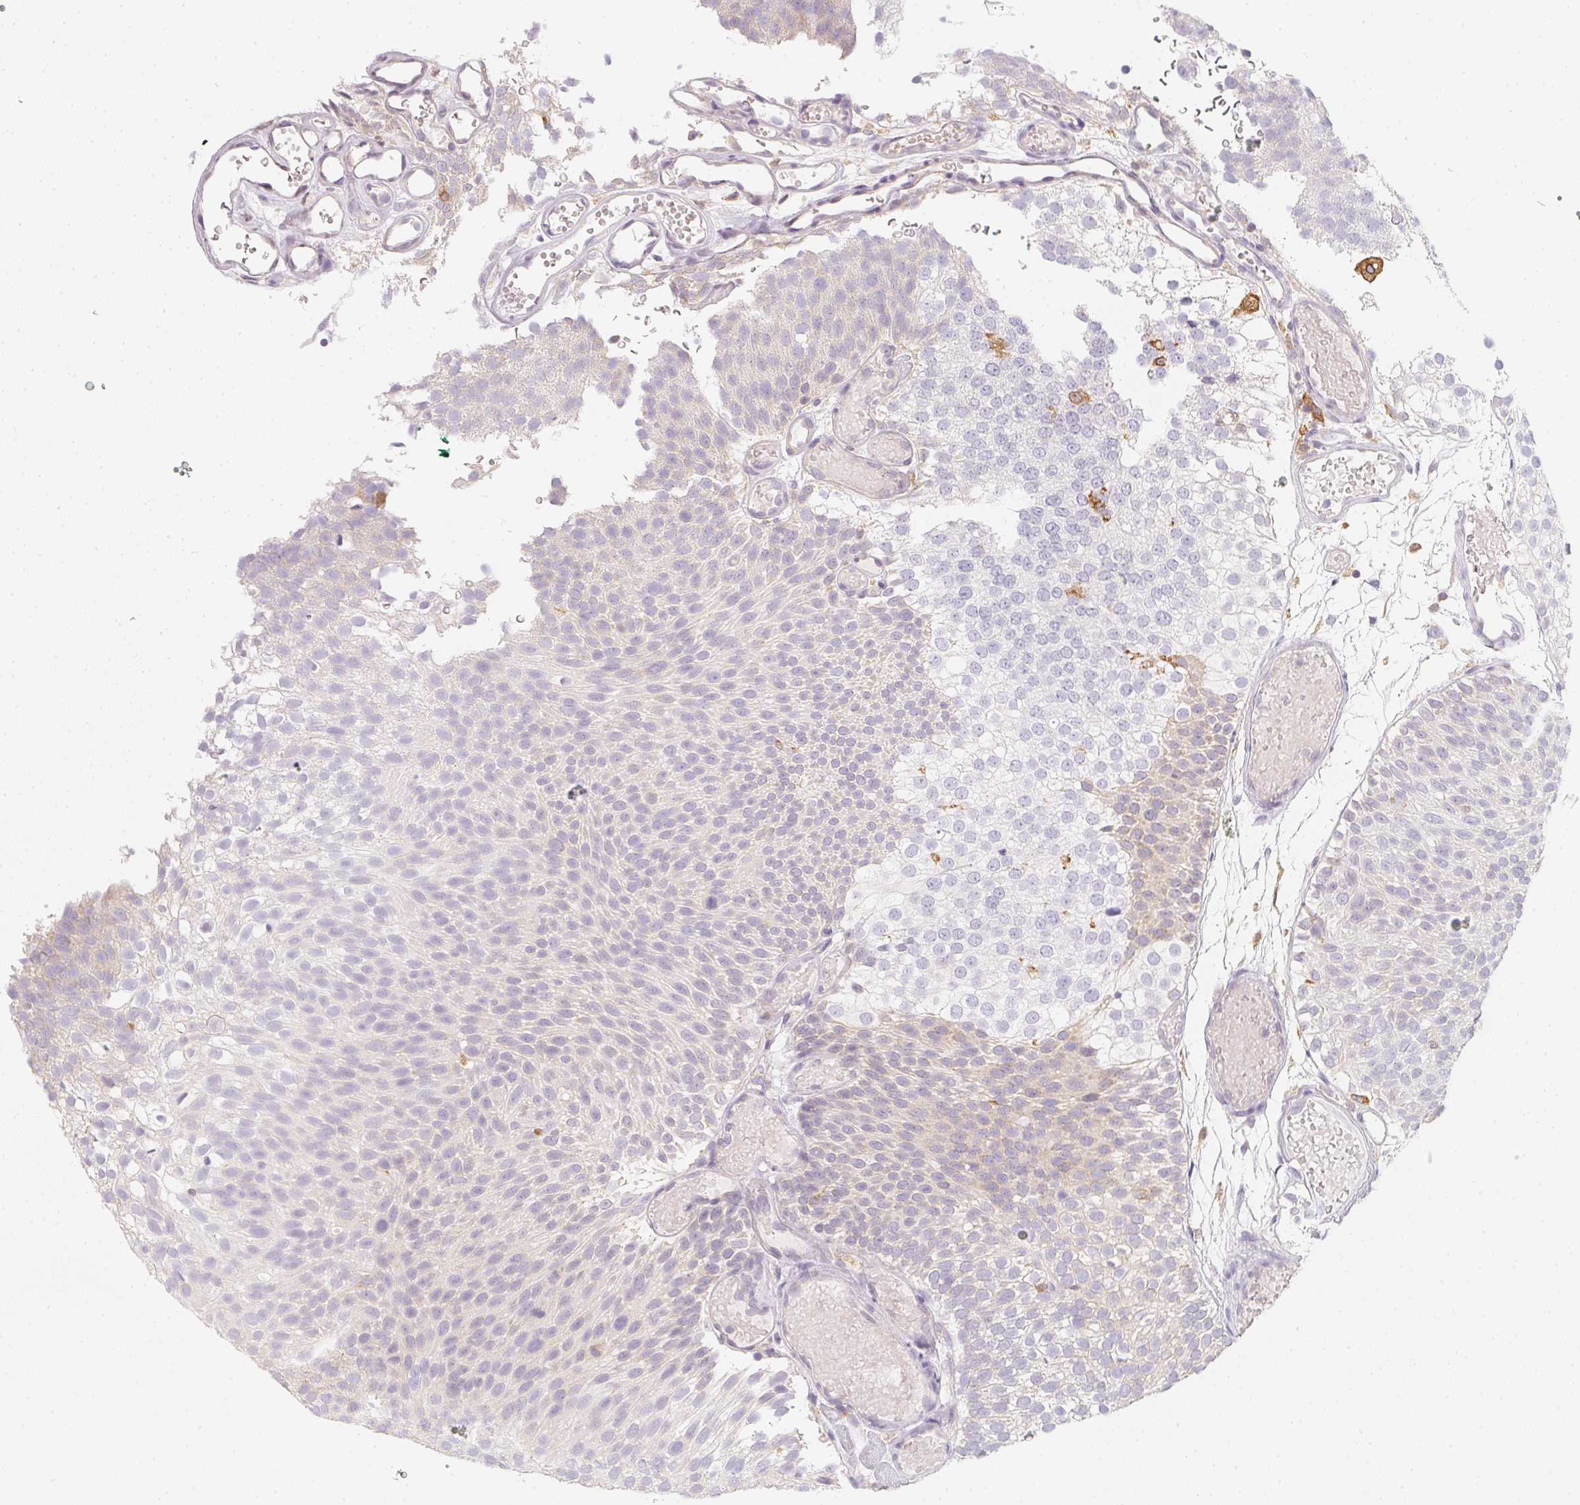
{"staining": {"intensity": "negative", "quantity": "none", "location": "none"}, "tissue": "urothelial cancer", "cell_type": "Tumor cells", "image_type": "cancer", "snomed": [{"axis": "morphology", "description": "Urothelial carcinoma, Low grade"}, {"axis": "topography", "description": "Urinary bladder"}], "caption": "Tumor cells show no significant protein expression in urothelial cancer. (DAB immunohistochemistry (IHC) with hematoxylin counter stain).", "gene": "SOAT1", "patient": {"sex": "male", "age": 78}}